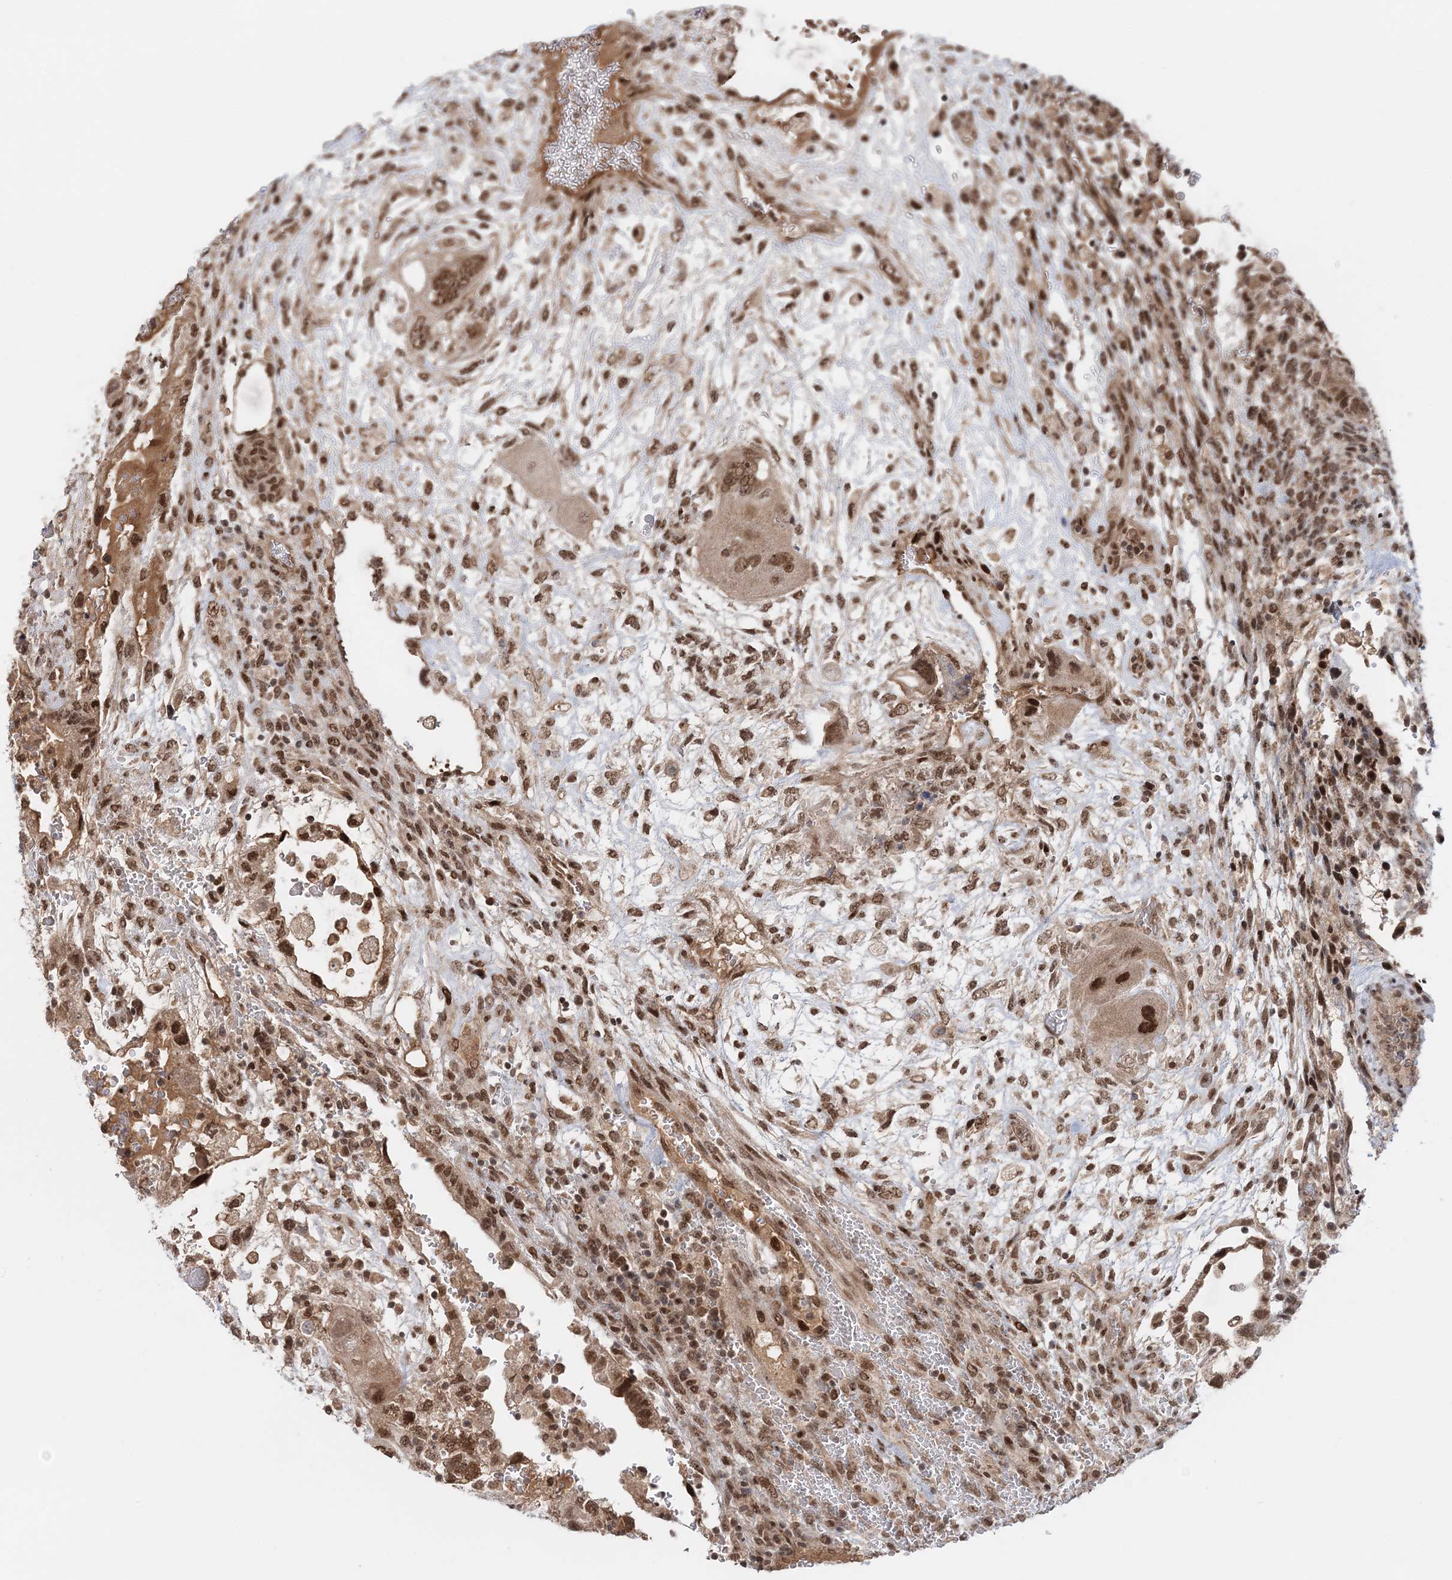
{"staining": {"intensity": "moderate", "quantity": ">75%", "location": "nuclear"}, "tissue": "testis cancer", "cell_type": "Tumor cells", "image_type": "cancer", "snomed": [{"axis": "morphology", "description": "Carcinoma, Embryonal, NOS"}, {"axis": "topography", "description": "Testis"}], "caption": "Human testis cancer (embryonal carcinoma) stained with a brown dye demonstrates moderate nuclear positive positivity in about >75% of tumor cells.", "gene": "NOA1", "patient": {"sex": "male", "age": 36}}